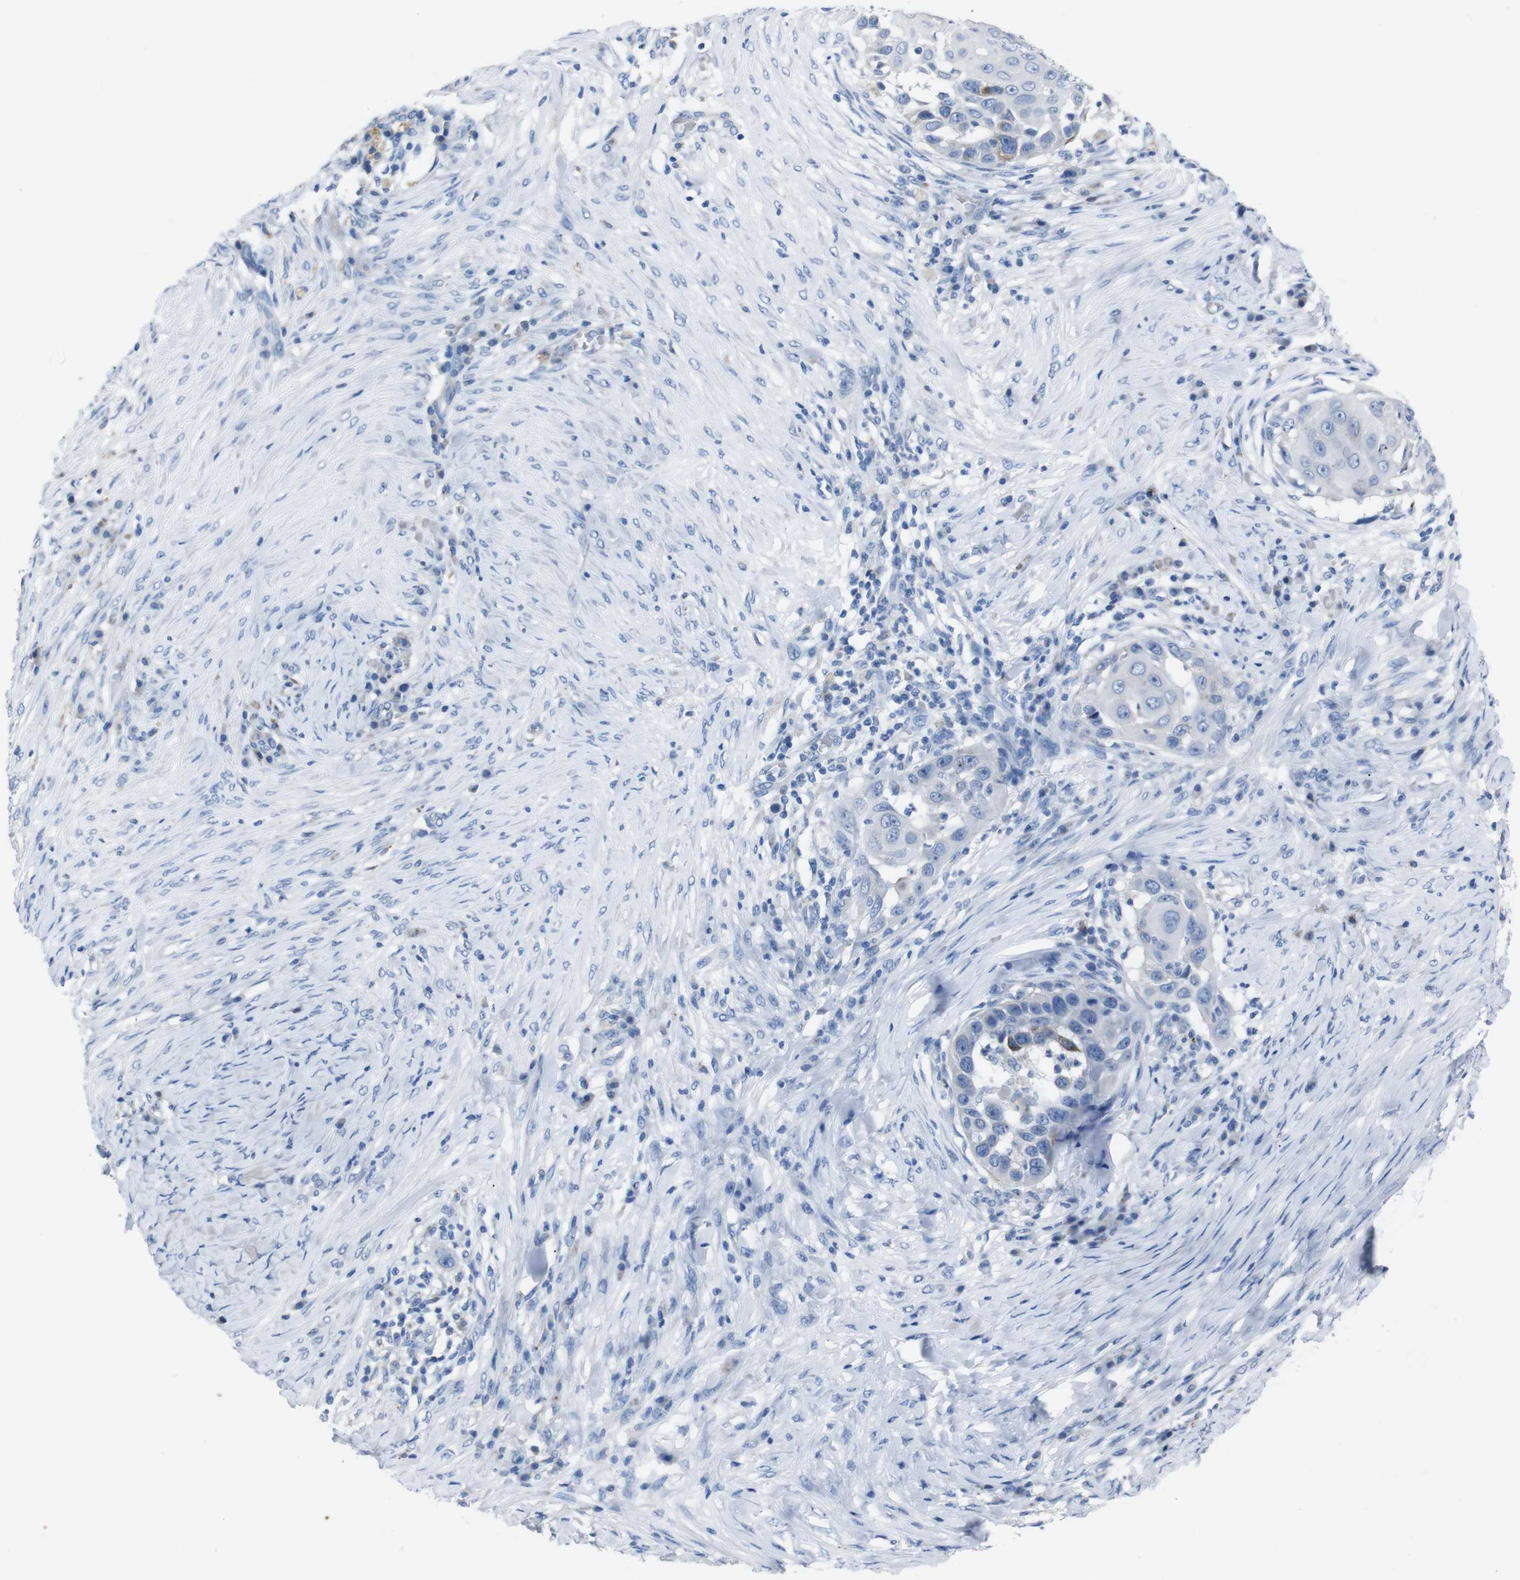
{"staining": {"intensity": "negative", "quantity": "none", "location": "none"}, "tissue": "skin cancer", "cell_type": "Tumor cells", "image_type": "cancer", "snomed": [{"axis": "morphology", "description": "Squamous cell carcinoma, NOS"}, {"axis": "topography", "description": "Skin"}], "caption": "Immunohistochemistry (IHC) photomicrograph of neoplastic tissue: skin cancer stained with DAB (3,3'-diaminobenzidine) shows no significant protein staining in tumor cells. The staining is performed using DAB brown chromogen with nuclei counter-stained in using hematoxylin.", "gene": "GJB2", "patient": {"sex": "female", "age": 44}}